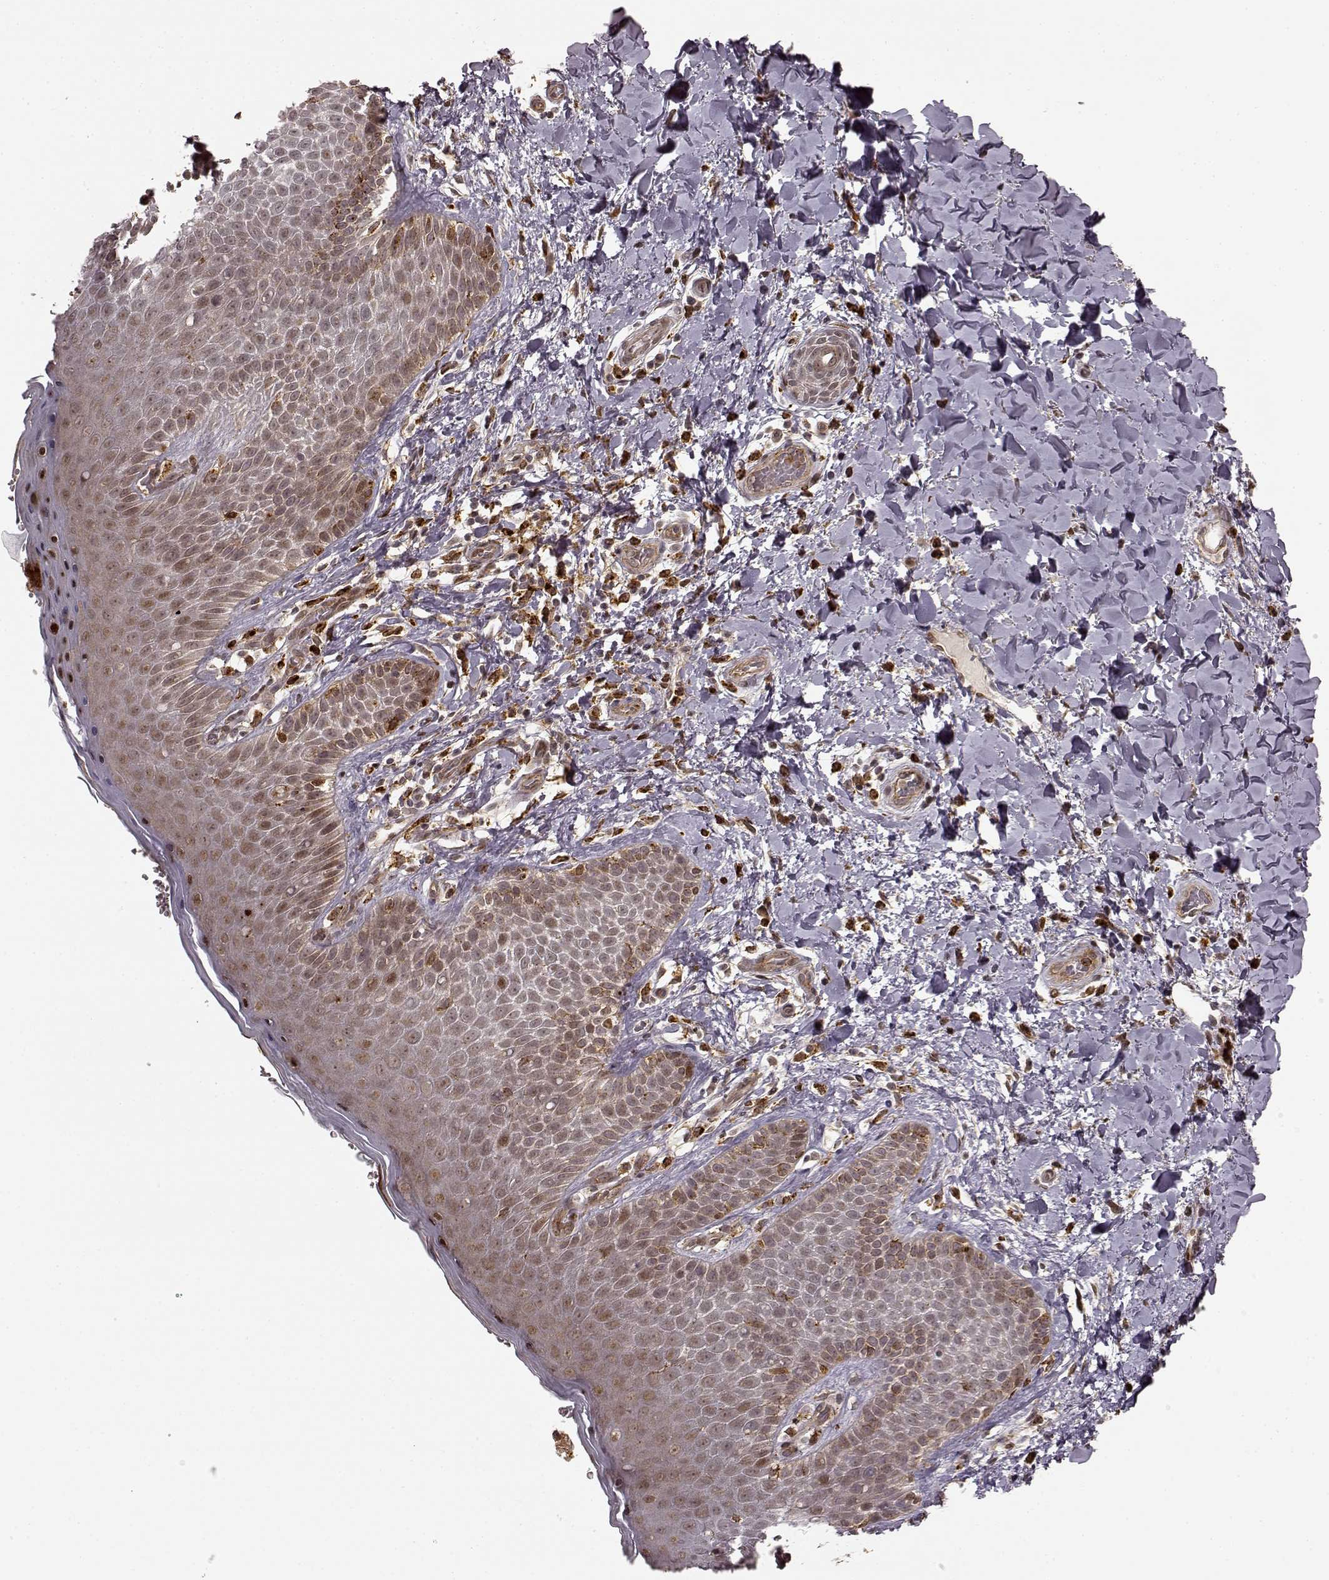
{"staining": {"intensity": "weak", "quantity": "25%-75%", "location": "cytoplasmic/membranous"}, "tissue": "skin", "cell_type": "Epidermal cells", "image_type": "normal", "snomed": [{"axis": "morphology", "description": "Normal tissue, NOS"}, {"axis": "topography", "description": "Anal"}], "caption": "High-power microscopy captured an immunohistochemistry photomicrograph of unremarkable skin, revealing weak cytoplasmic/membranous staining in about 25%-75% of epidermal cells. (Brightfield microscopy of DAB IHC at high magnification).", "gene": "SLC12A9", "patient": {"sex": "male", "age": 36}}